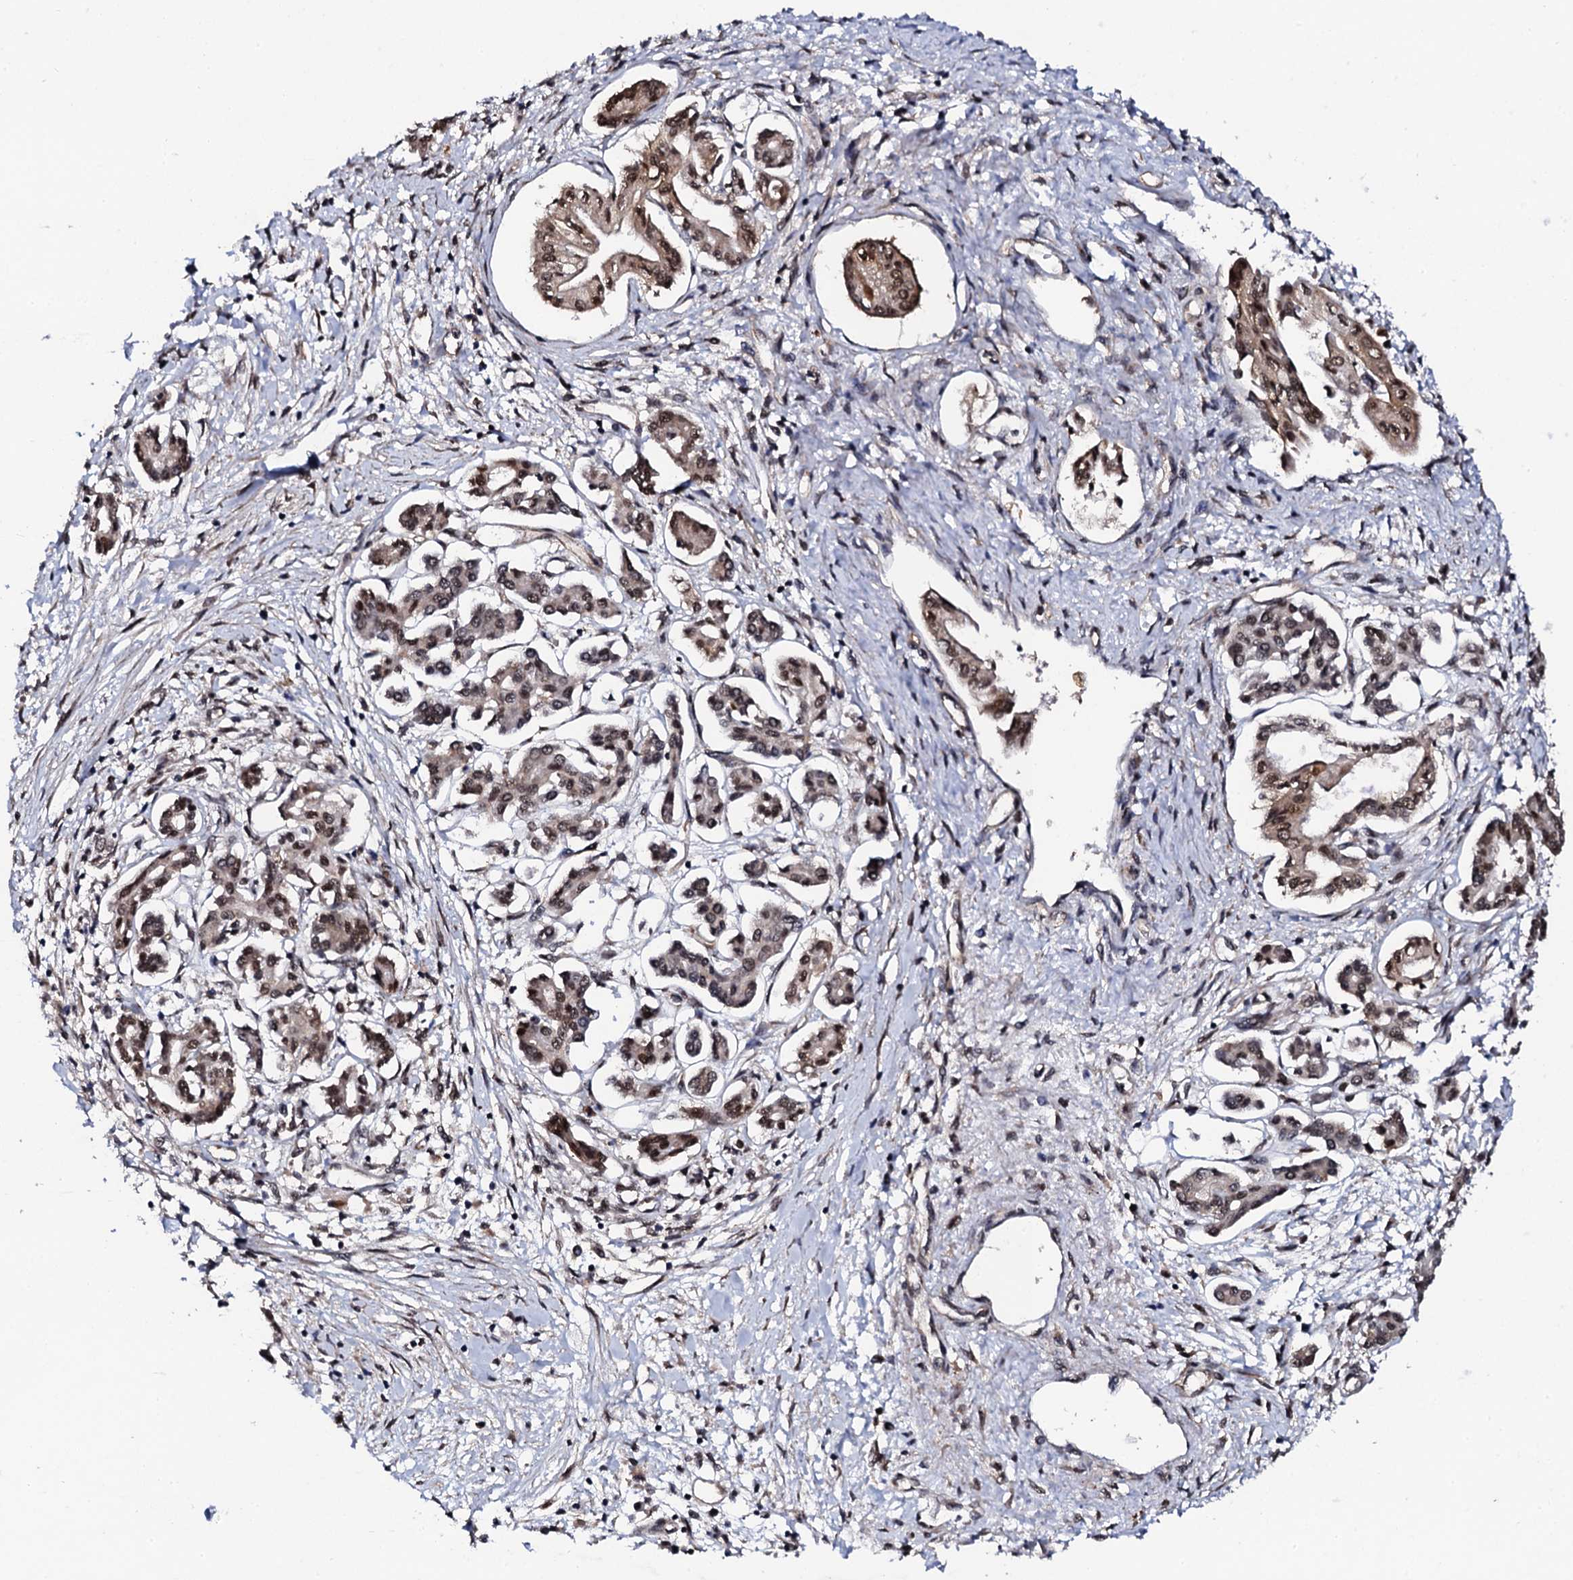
{"staining": {"intensity": "strong", "quantity": ">75%", "location": "nuclear"}, "tissue": "pancreatic cancer", "cell_type": "Tumor cells", "image_type": "cancer", "snomed": [{"axis": "morphology", "description": "Adenocarcinoma, NOS"}, {"axis": "topography", "description": "Pancreas"}], "caption": "Immunohistochemical staining of pancreatic adenocarcinoma shows strong nuclear protein staining in approximately >75% of tumor cells. The staining was performed using DAB, with brown indicating positive protein expression. Nuclei are stained blue with hematoxylin.", "gene": "CSTF3", "patient": {"sex": "female", "age": 50}}